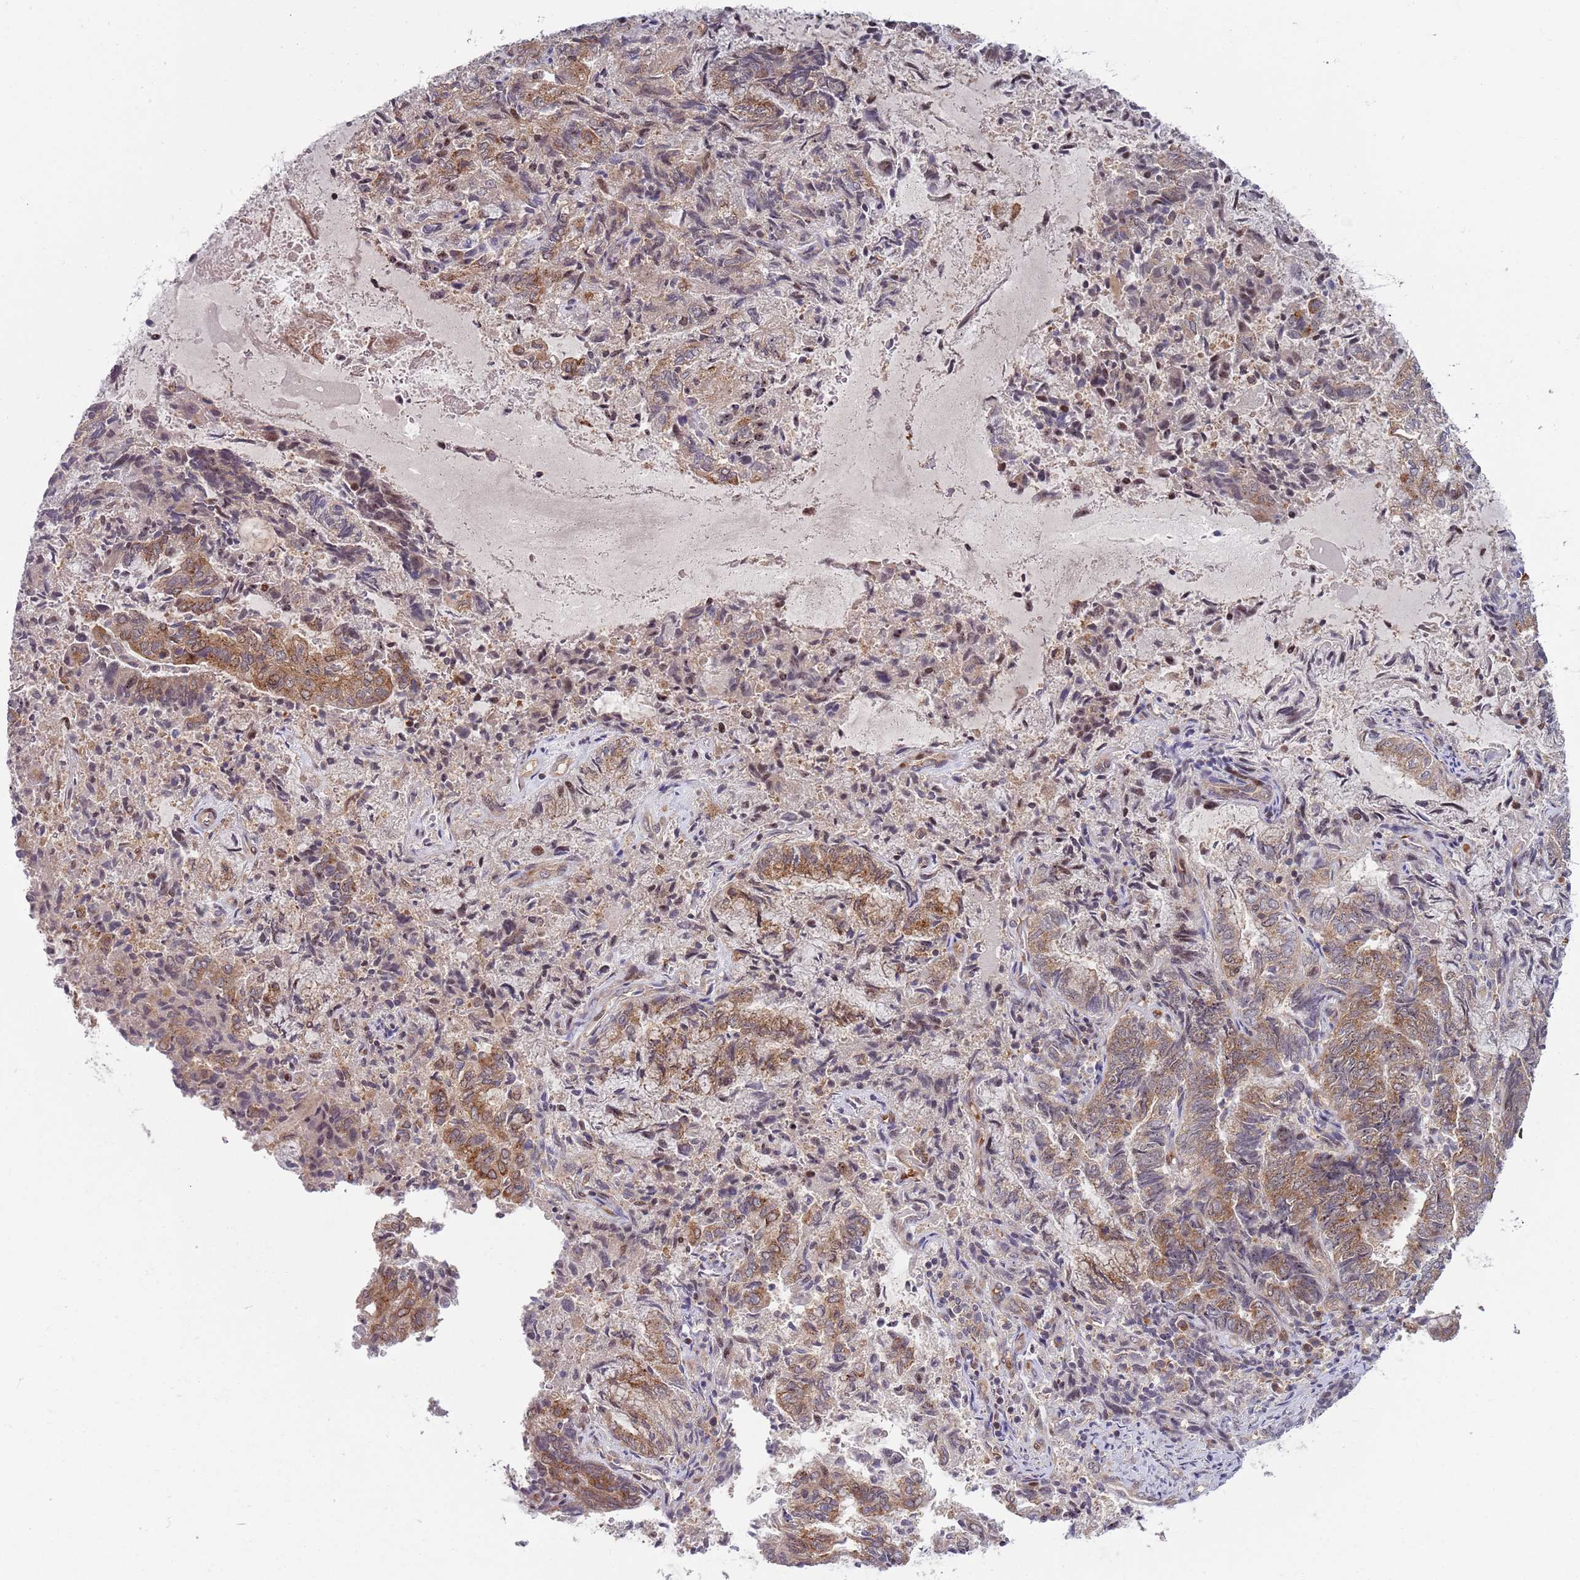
{"staining": {"intensity": "moderate", "quantity": "25%-75%", "location": "cytoplasmic/membranous"}, "tissue": "endometrial cancer", "cell_type": "Tumor cells", "image_type": "cancer", "snomed": [{"axis": "morphology", "description": "Adenocarcinoma, NOS"}, {"axis": "topography", "description": "Endometrium"}], "caption": "Immunohistochemical staining of endometrial cancer exhibits moderate cytoplasmic/membranous protein positivity in about 25%-75% of tumor cells.", "gene": "GGA1", "patient": {"sex": "female", "age": 80}}